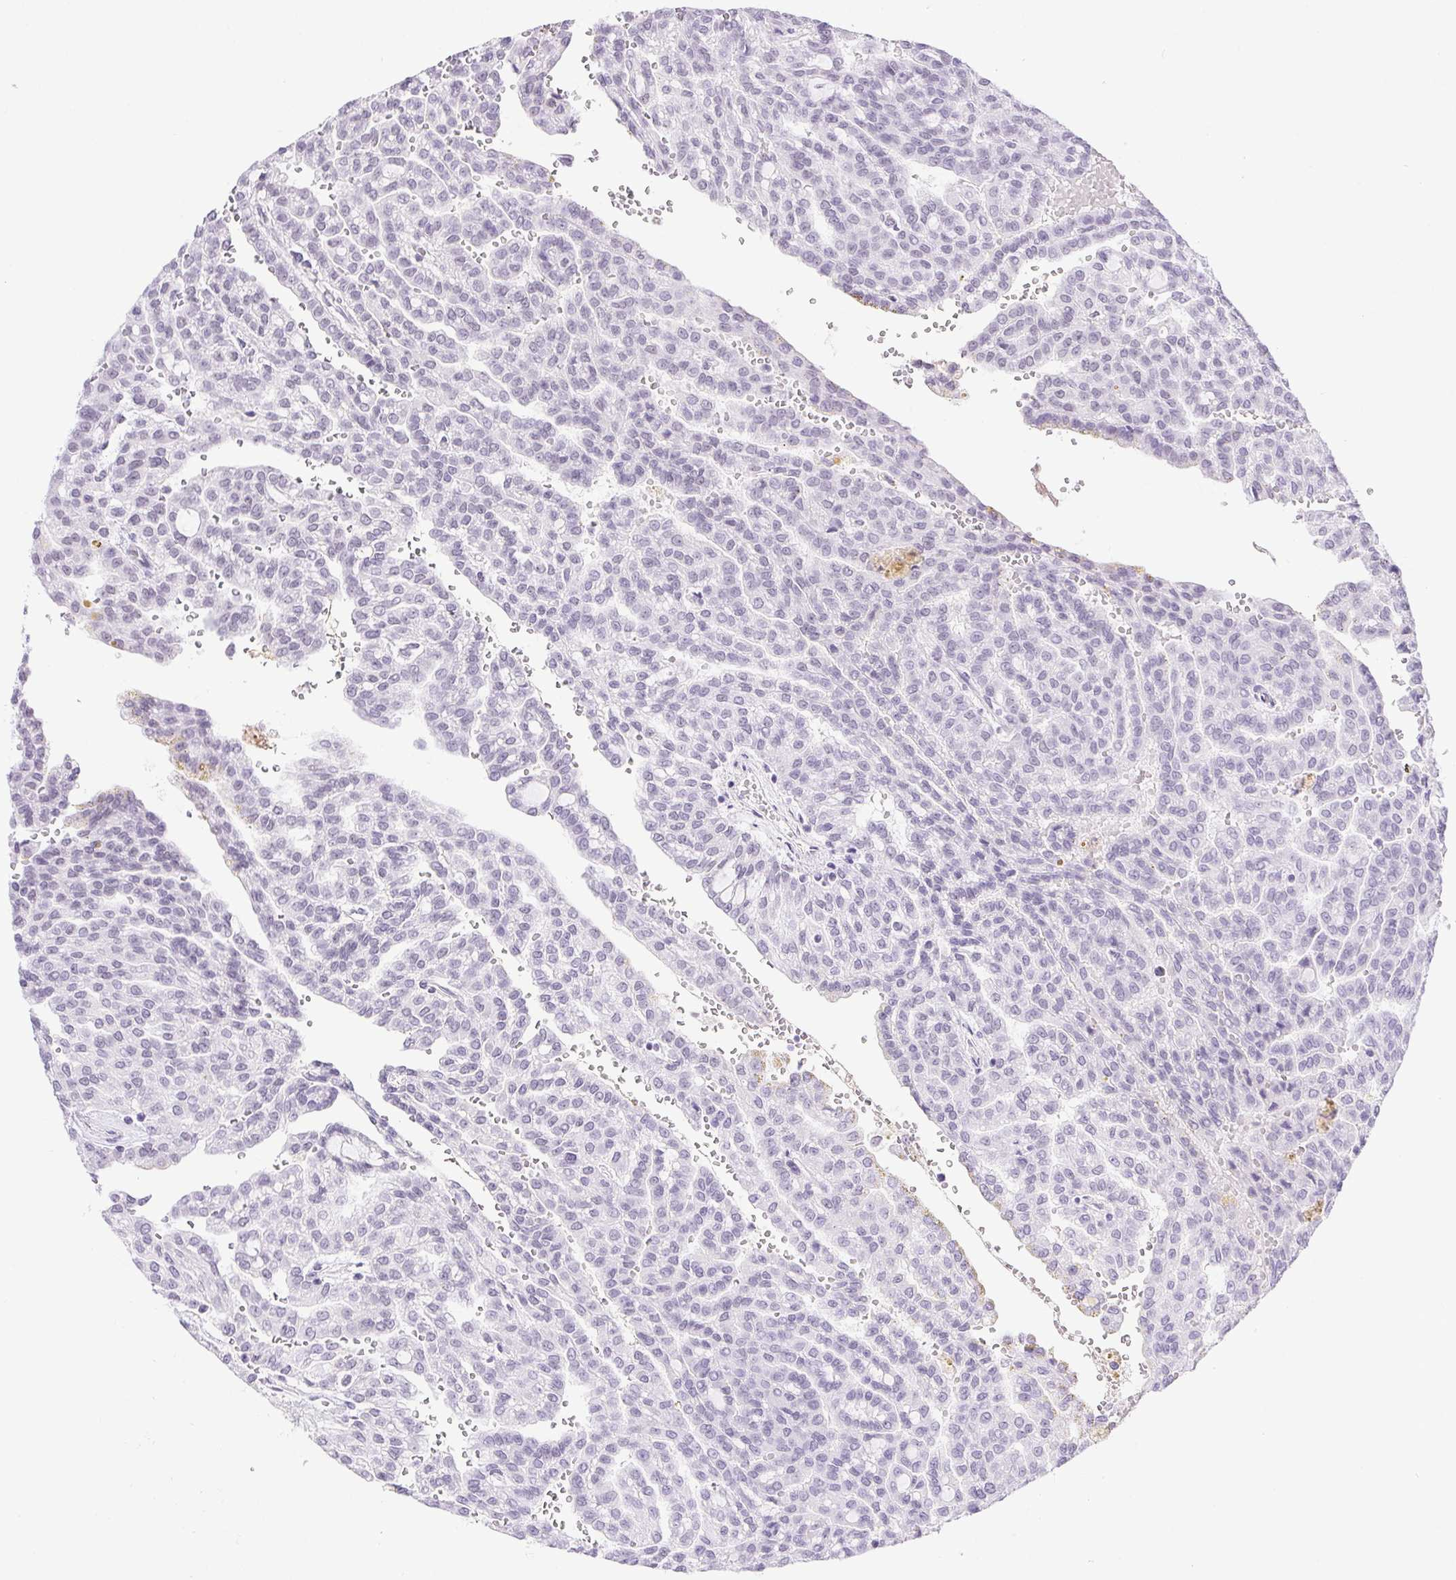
{"staining": {"intensity": "negative", "quantity": "none", "location": "none"}, "tissue": "renal cancer", "cell_type": "Tumor cells", "image_type": "cancer", "snomed": [{"axis": "morphology", "description": "Adenocarcinoma, NOS"}, {"axis": "topography", "description": "Kidney"}], "caption": "Adenocarcinoma (renal) was stained to show a protein in brown. There is no significant staining in tumor cells. Nuclei are stained in blue.", "gene": "DDX17", "patient": {"sex": "male", "age": 63}}